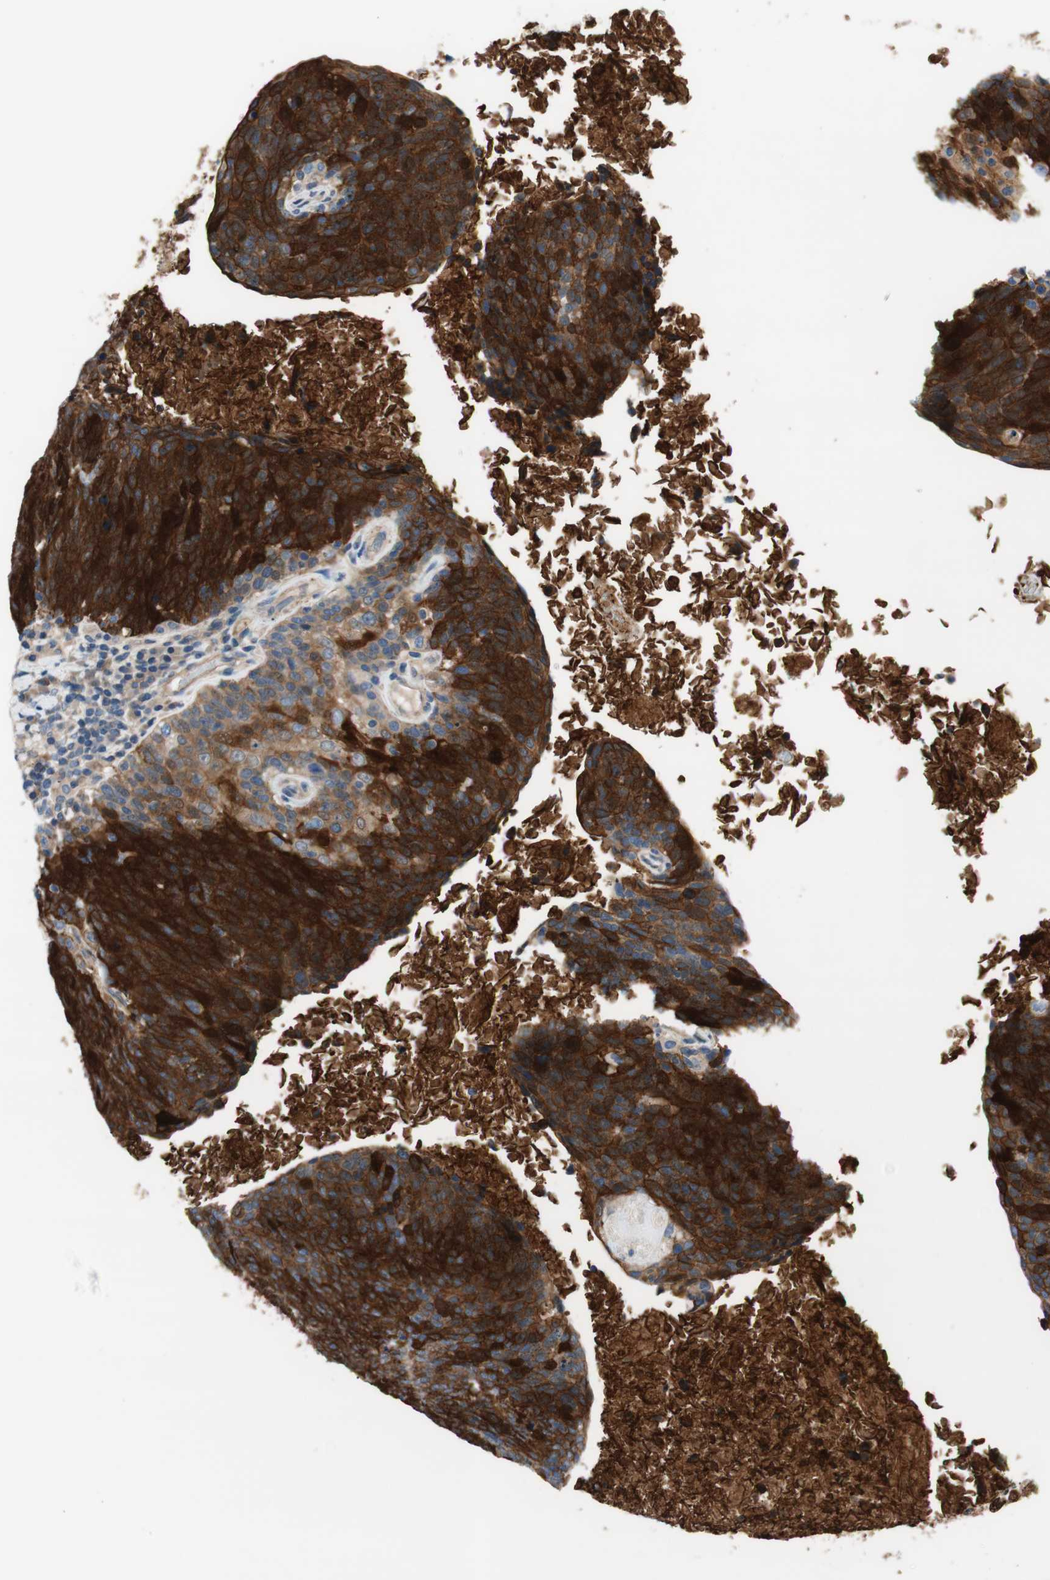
{"staining": {"intensity": "strong", "quantity": ">75%", "location": "cytoplasmic/membranous"}, "tissue": "head and neck cancer", "cell_type": "Tumor cells", "image_type": "cancer", "snomed": [{"axis": "morphology", "description": "Squamous cell carcinoma, NOS"}, {"axis": "morphology", "description": "Squamous cell carcinoma, metastatic, NOS"}, {"axis": "topography", "description": "Lymph node"}, {"axis": "topography", "description": "Head-Neck"}], "caption": "A brown stain shows strong cytoplasmic/membranous positivity of a protein in human head and neck cancer tumor cells.", "gene": "CALML3", "patient": {"sex": "male", "age": 62}}